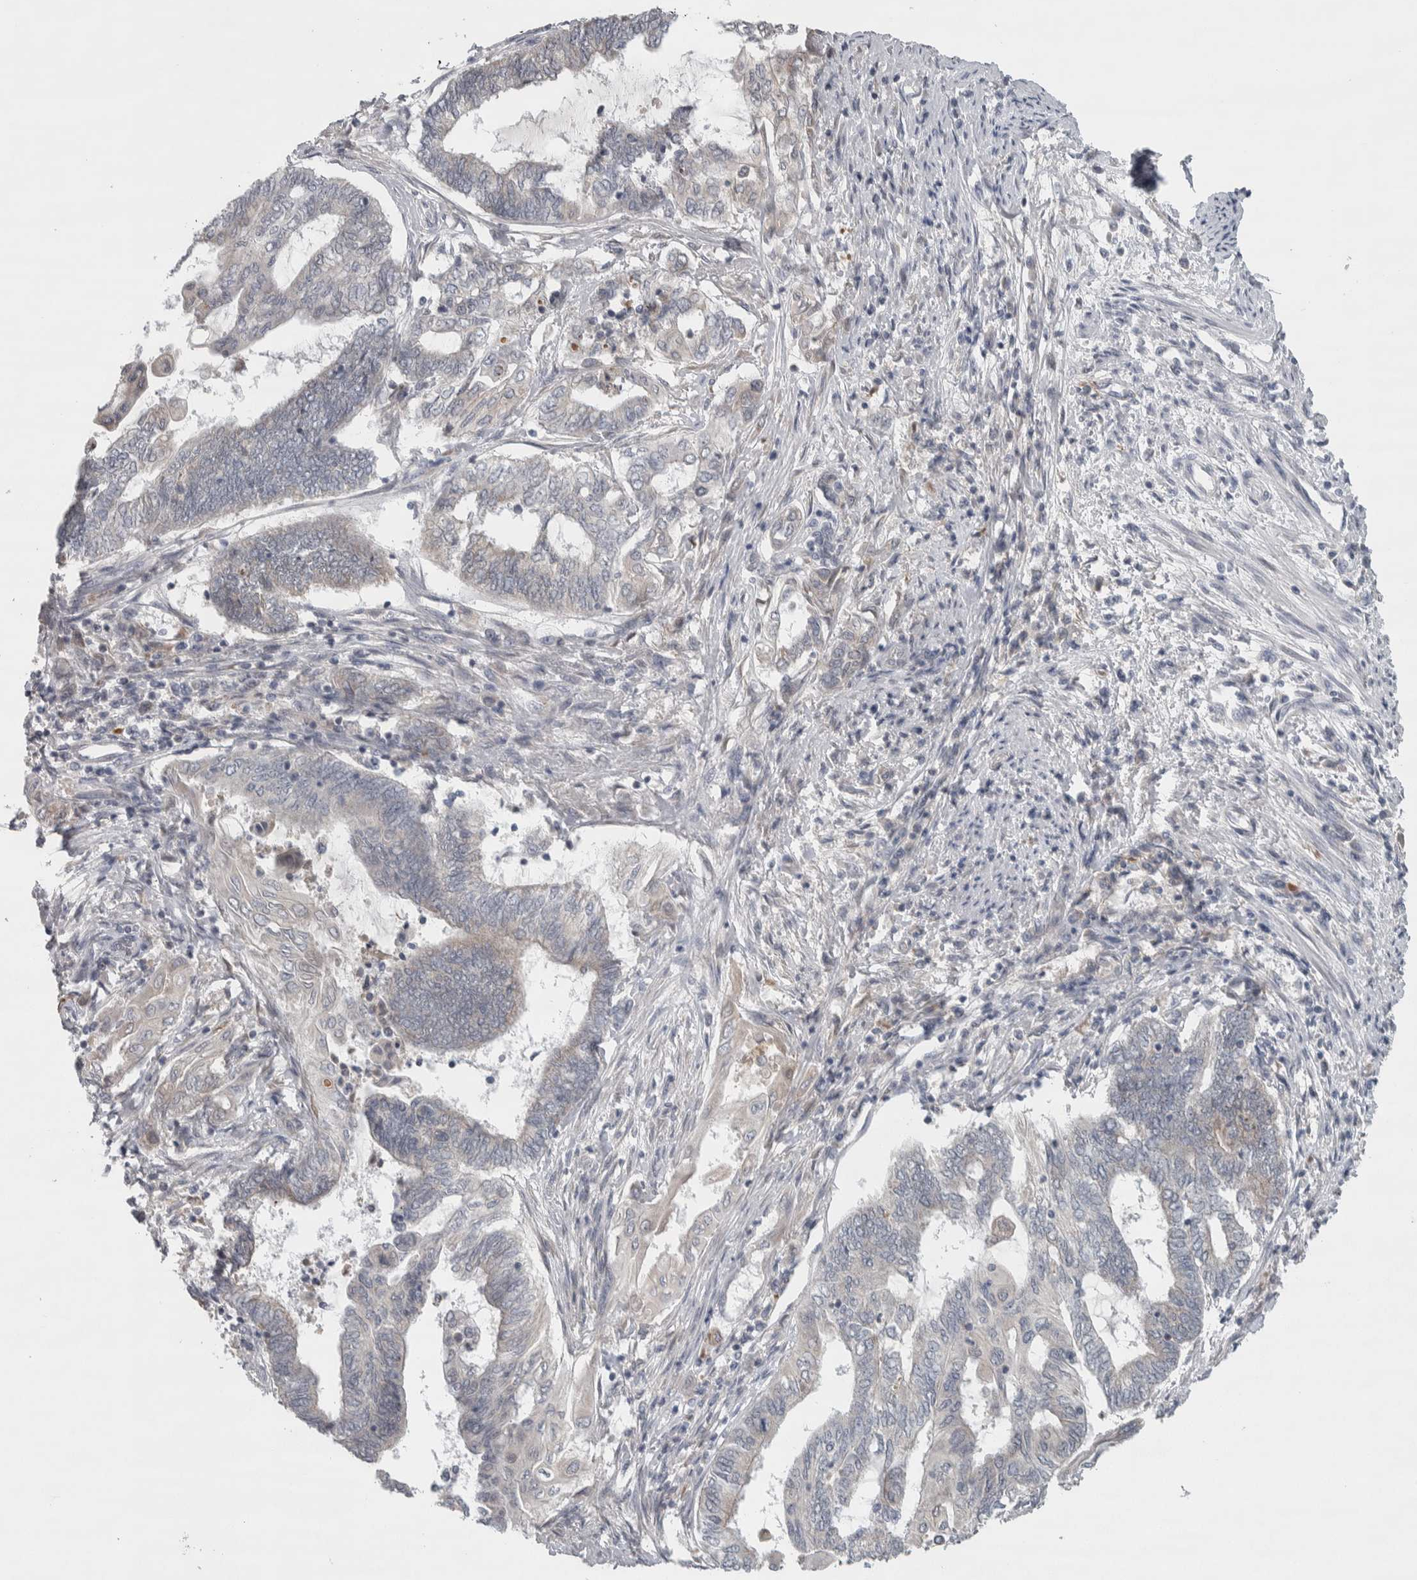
{"staining": {"intensity": "moderate", "quantity": "25%-75%", "location": "cytoplasmic/membranous"}, "tissue": "endometrial cancer", "cell_type": "Tumor cells", "image_type": "cancer", "snomed": [{"axis": "morphology", "description": "Adenocarcinoma, NOS"}, {"axis": "topography", "description": "Uterus"}, {"axis": "topography", "description": "Endometrium"}], "caption": "There is medium levels of moderate cytoplasmic/membranous positivity in tumor cells of endometrial cancer (adenocarcinoma), as demonstrated by immunohistochemical staining (brown color).", "gene": "SIGMAR1", "patient": {"sex": "female", "age": 70}}